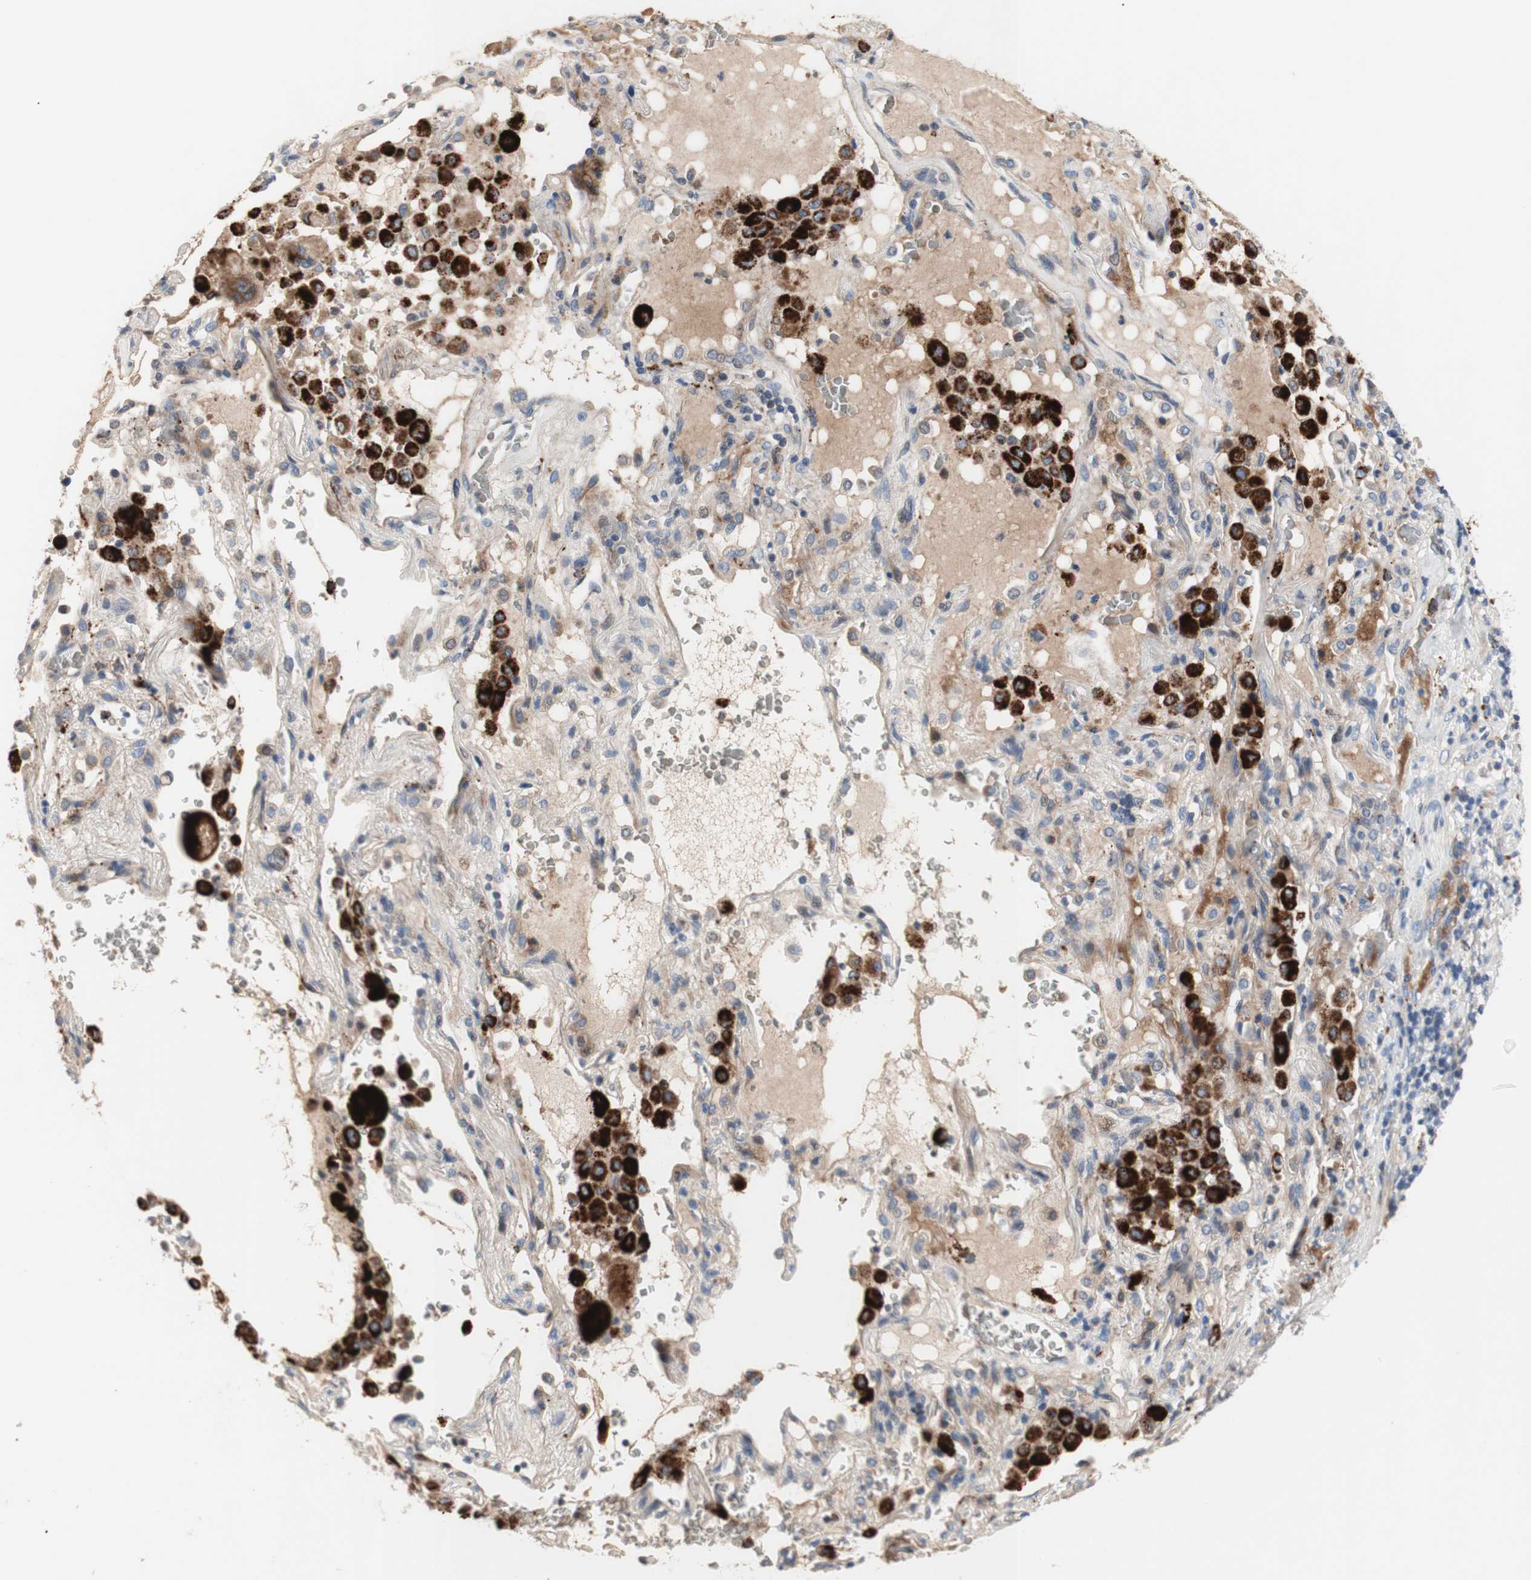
{"staining": {"intensity": "negative", "quantity": "none", "location": "none"}, "tissue": "lung cancer", "cell_type": "Tumor cells", "image_type": "cancer", "snomed": [{"axis": "morphology", "description": "Squamous cell carcinoma, NOS"}, {"axis": "topography", "description": "Lung"}], "caption": "Lung squamous cell carcinoma stained for a protein using immunohistochemistry reveals no expression tumor cells.", "gene": "CDON", "patient": {"sex": "male", "age": 57}}